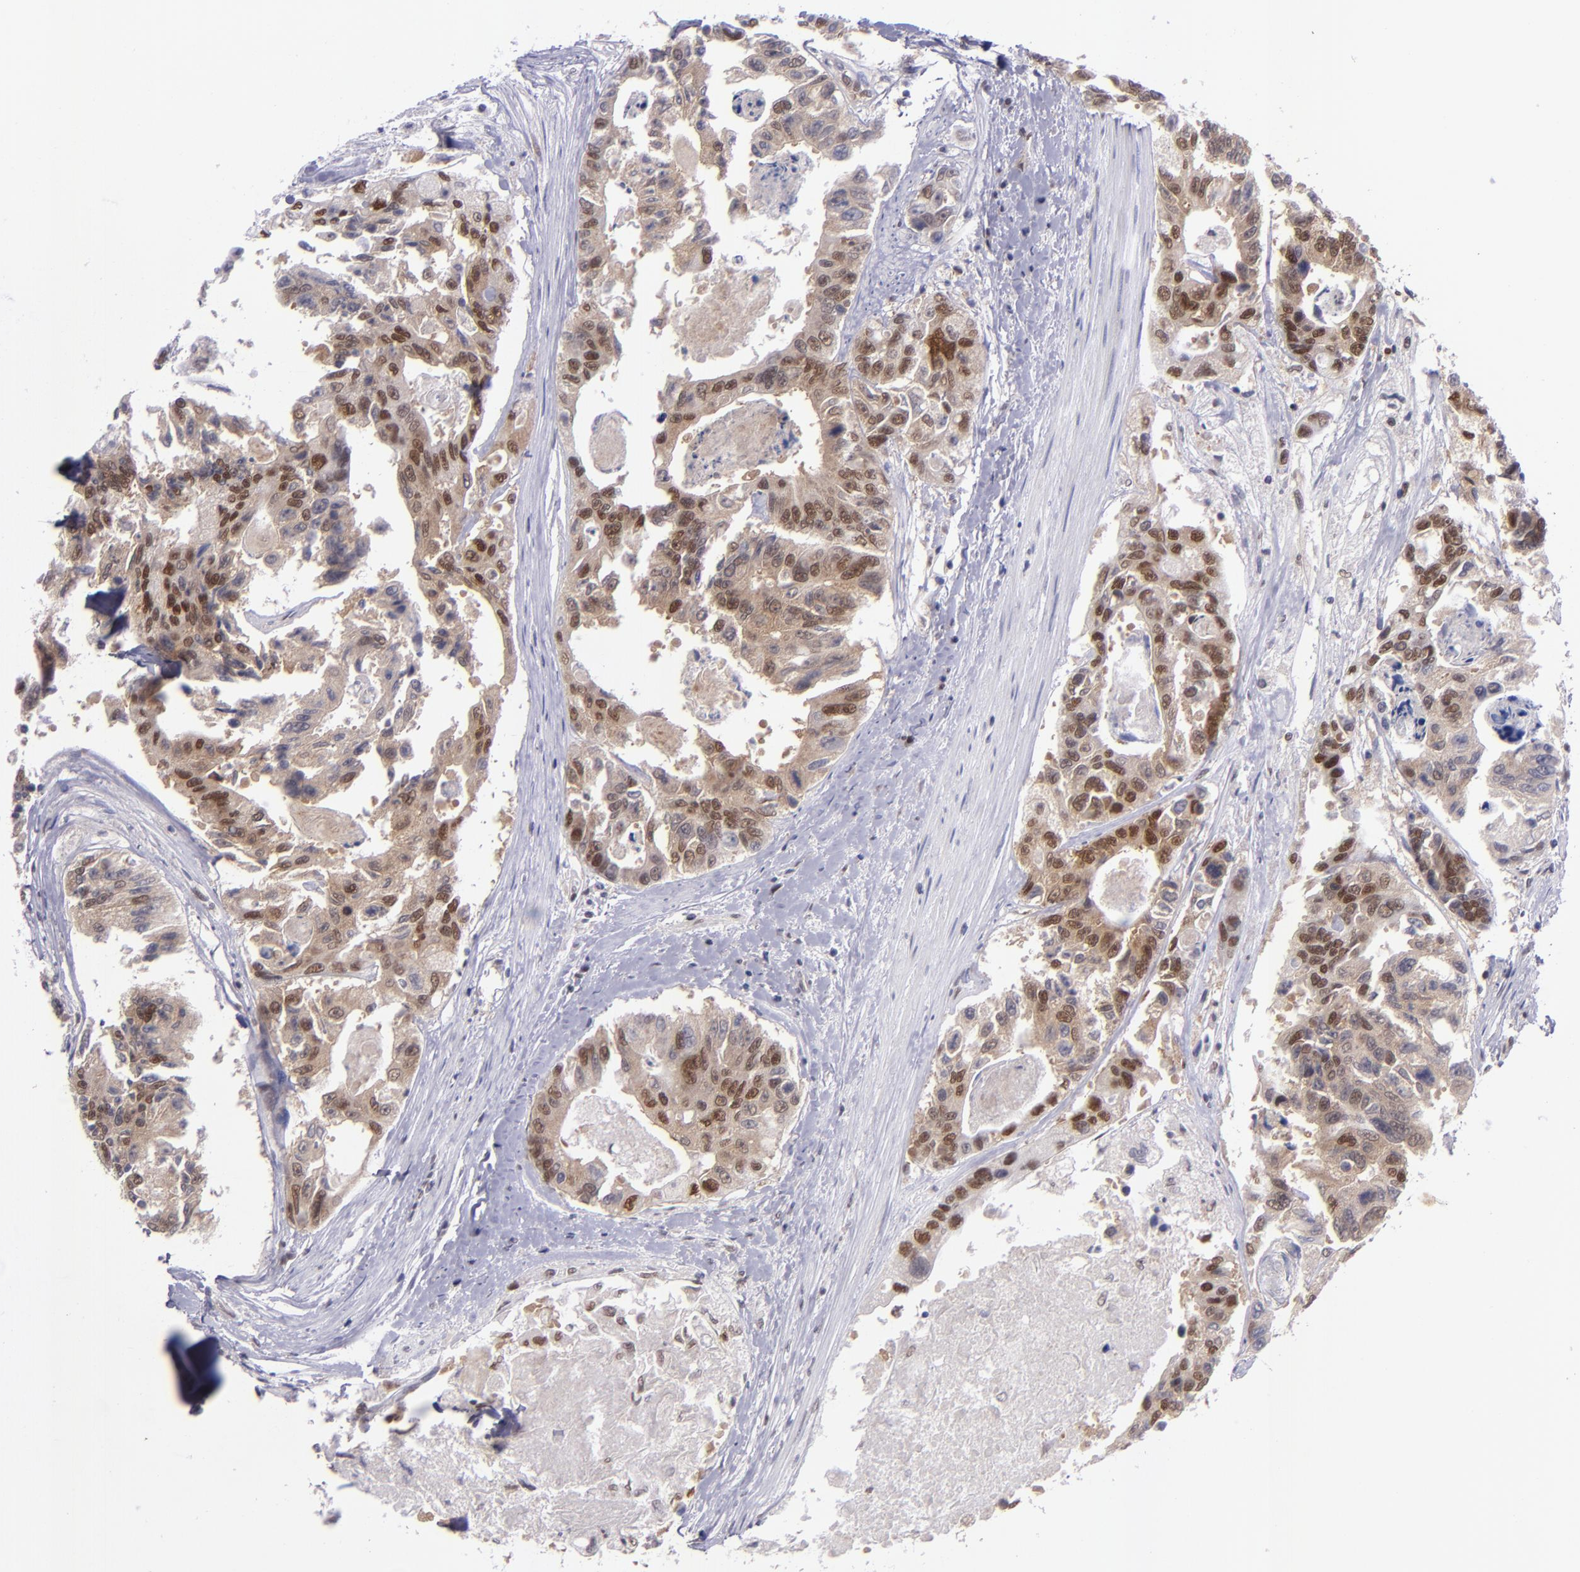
{"staining": {"intensity": "moderate", "quantity": ">75%", "location": "cytoplasmic/membranous,nuclear"}, "tissue": "colorectal cancer", "cell_type": "Tumor cells", "image_type": "cancer", "snomed": [{"axis": "morphology", "description": "Adenocarcinoma, NOS"}, {"axis": "topography", "description": "Colon"}], "caption": "Immunohistochemistry of human colorectal adenocarcinoma reveals medium levels of moderate cytoplasmic/membranous and nuclear expression in about >75% of tumor cells. (DAB IHC with brightfield microscopy, high magnification).", "gene": "BAG1", "patient": {"sex": "female", "age": 86}}